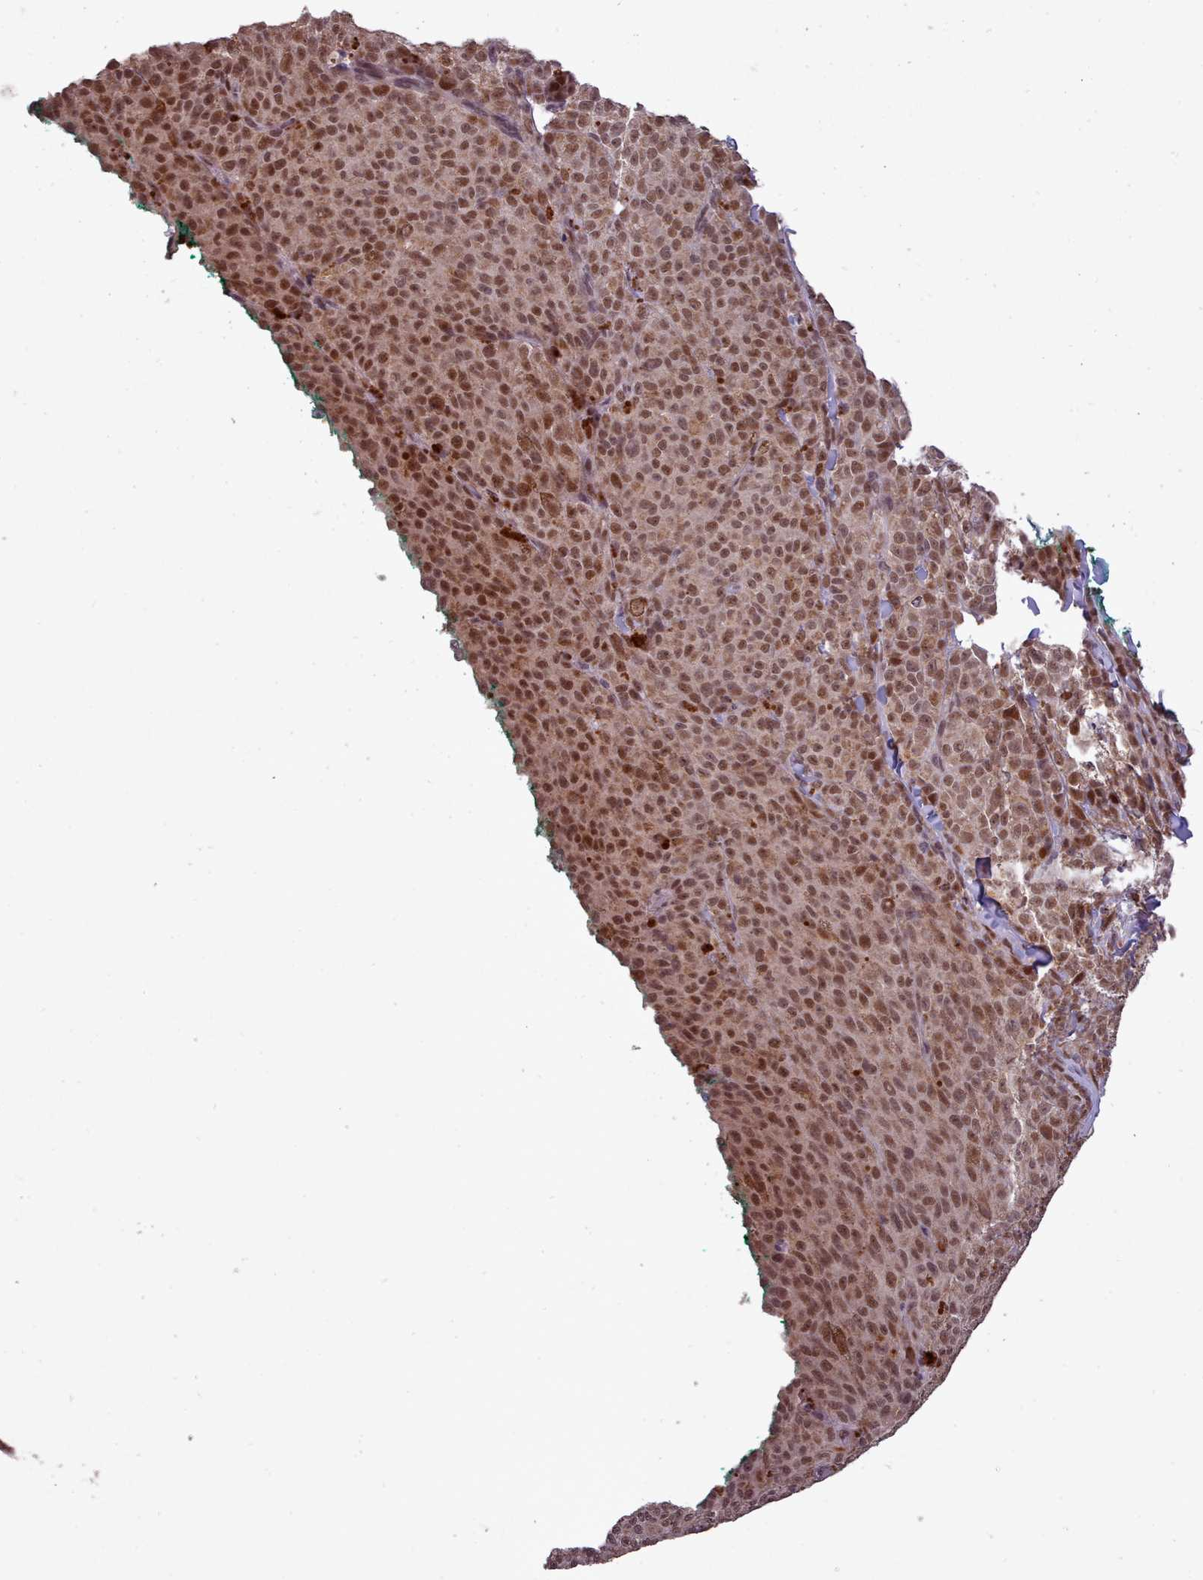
{"staining": {"intensity": "moderate", "quantity": ">75%", "location": "nuclear"}, "tissue": "melanoma", "cell_type": "Tumor cells", "image_type": "cancer", "snomed": [{"axis": "morphology", "description": "Malignant melanoma, NOS"}, {"axis": "topography", "description": "Skin"}], "caption": "Tumor cells exhibit medium levels of moderate nuclear expression in approximately >75% of cells in malignant melanoma. (brown staining indicates protein expression, while blue staining denotes nuclei).", "gene": "CDC6", "patient": {"sex": "female", "age": 52}}